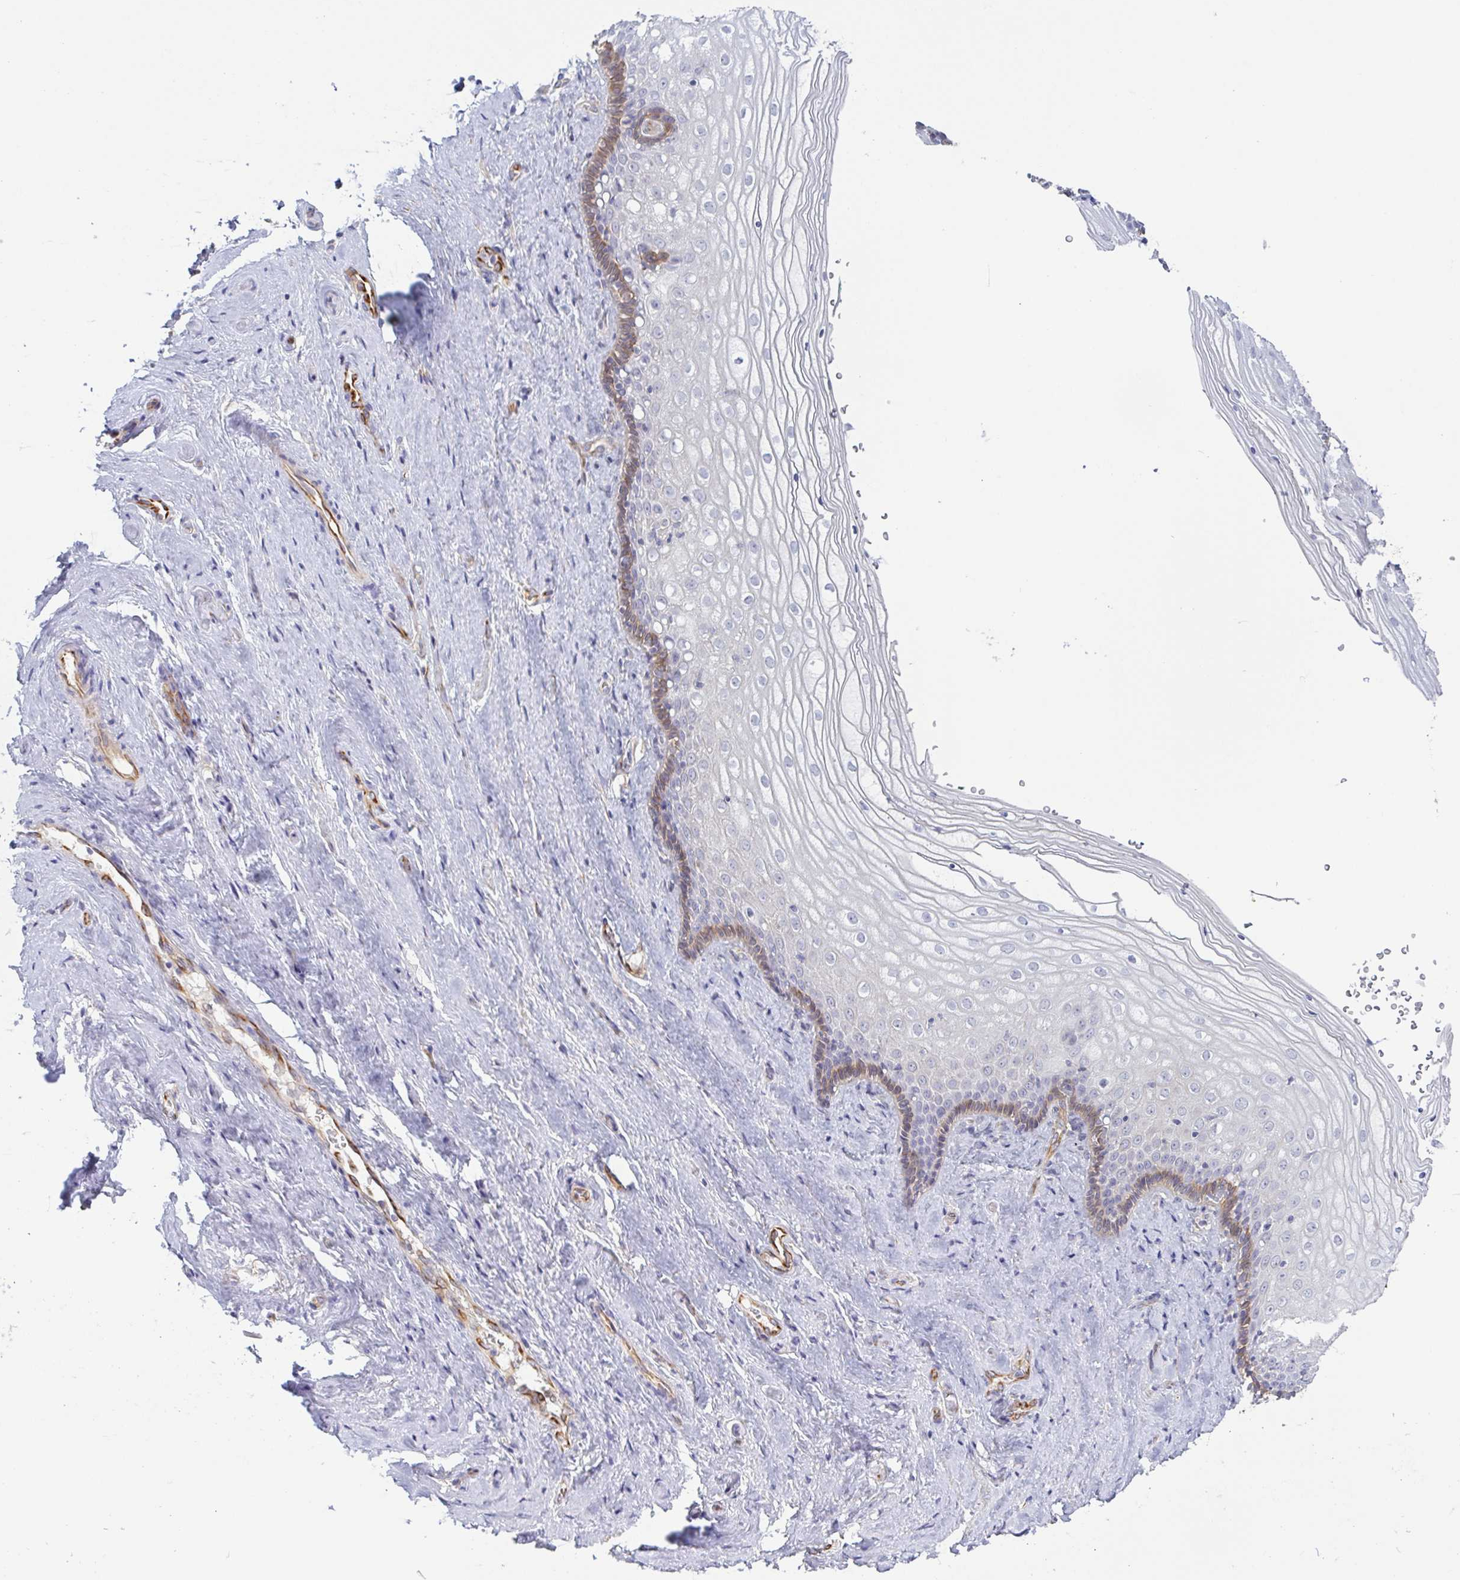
{"staining": {"intensity": "moderate", "quantity": "<25%", "location": "cytoplasmic/membranous"}, "tissue": "vagina", "cell_type": "Squamous epithelial cells", "image_type": "normal", "snomed": [{"axis": "morphology", "description": "Normal tissue, NOS"}, {"axis": "topography", "description": "Vagina"}], "caption": "Protein expression by immunohistochemistry reveals moderate cytoplasmic/membranous expression in about <25% of squamous epithelial cells in unremarkable vagina.", "gene": "COL17A1", "patient": {"sex": "female", "age": 42}}